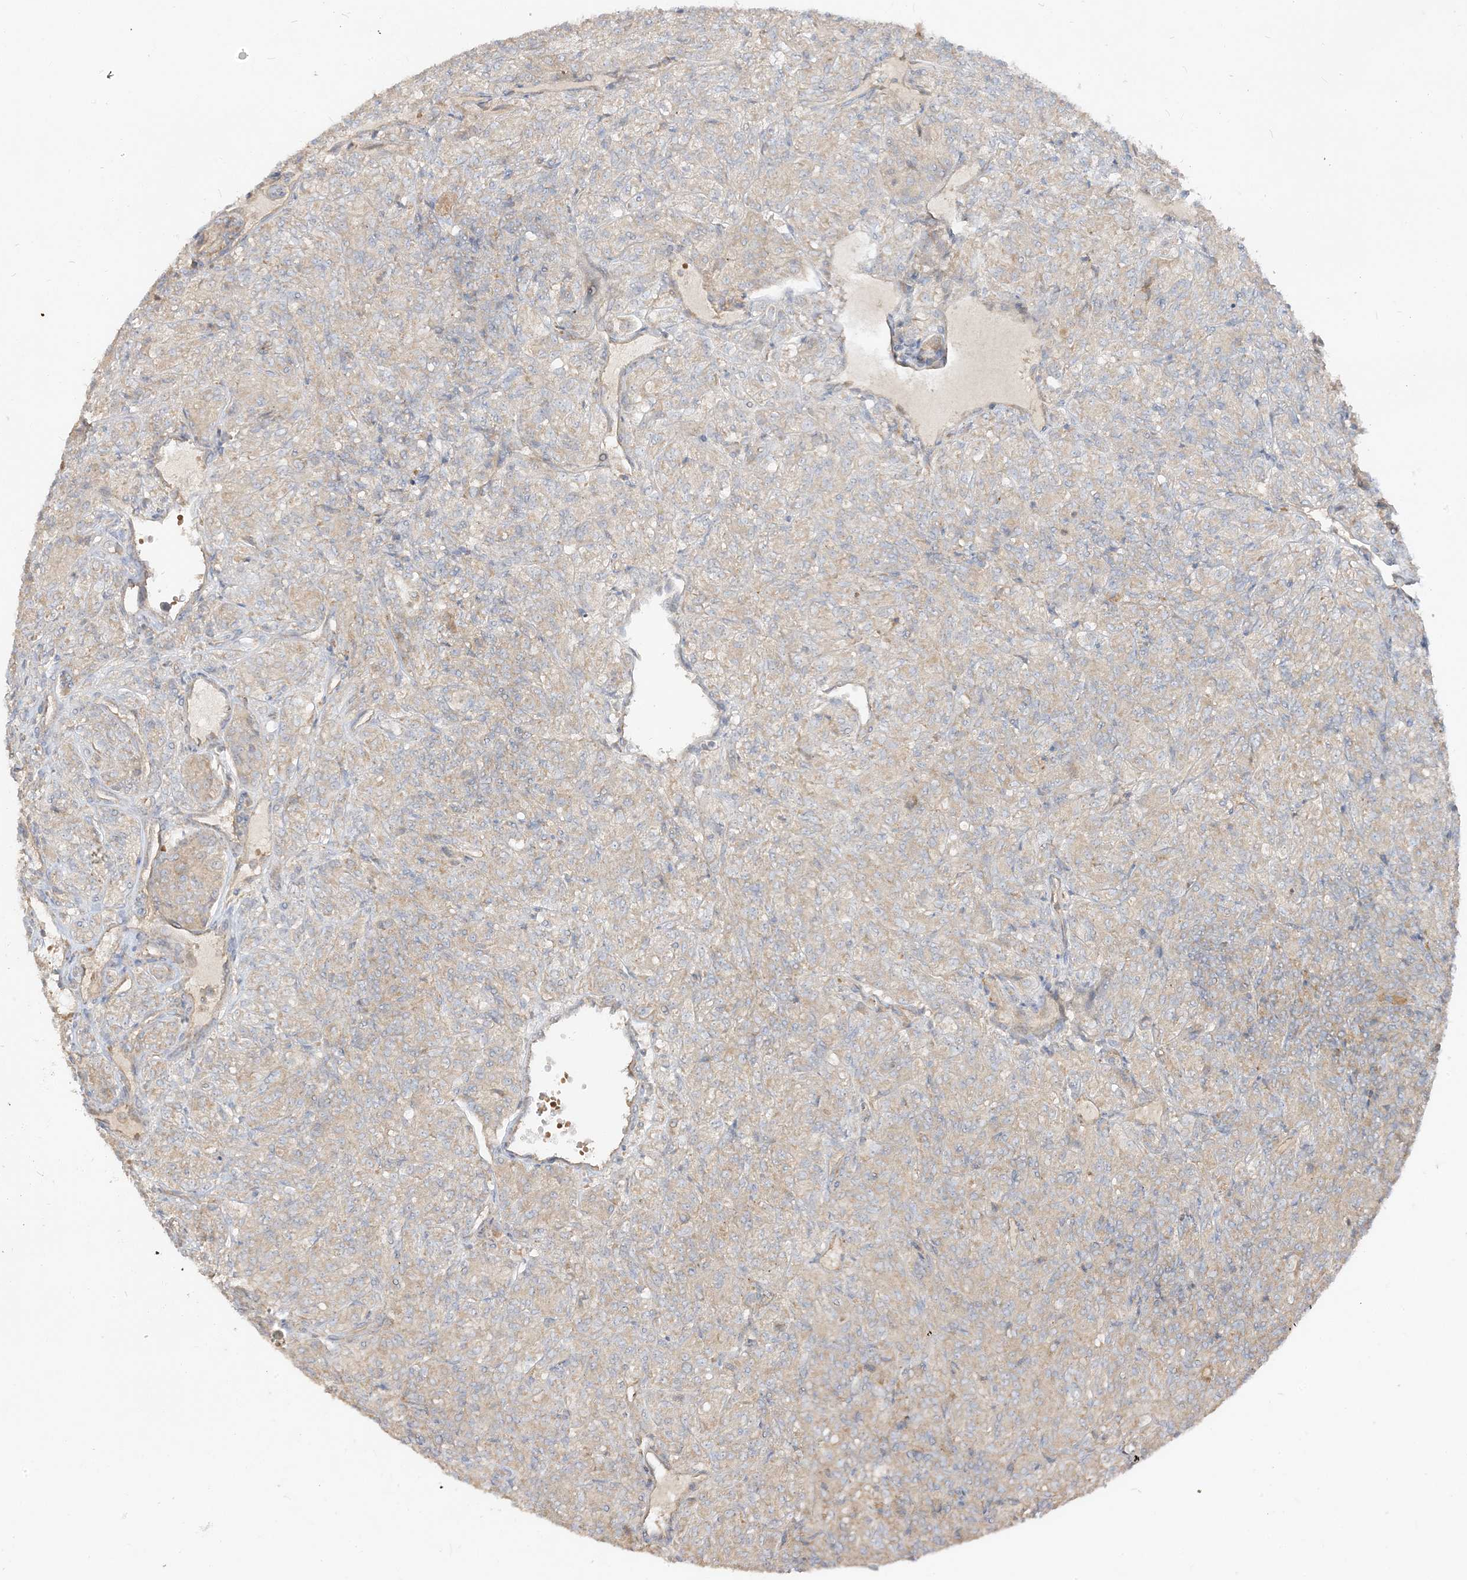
{"staining": {"intensity": "weak", "quantity": "25%-75%", "location": "cytoplasmic/membranous"}, "tissue": "renal cancer", "cell_type": "Tumor cells", "image_type": "cancer", "snomed": [{"axis": "morphology", "description": "Adenocarcinoma, NOS"}, {"axis": "topography", "description": "Kidney"}], "caption": "A histopathology image showing weak cytoplasmic/membranous expression in about 25%-75% of tumor cells in renal adenocarcinoma, as visualized by brown immunohistochemical staining.", "gene": "AARS2", "patient": {"sex": "male", "age": 77}}